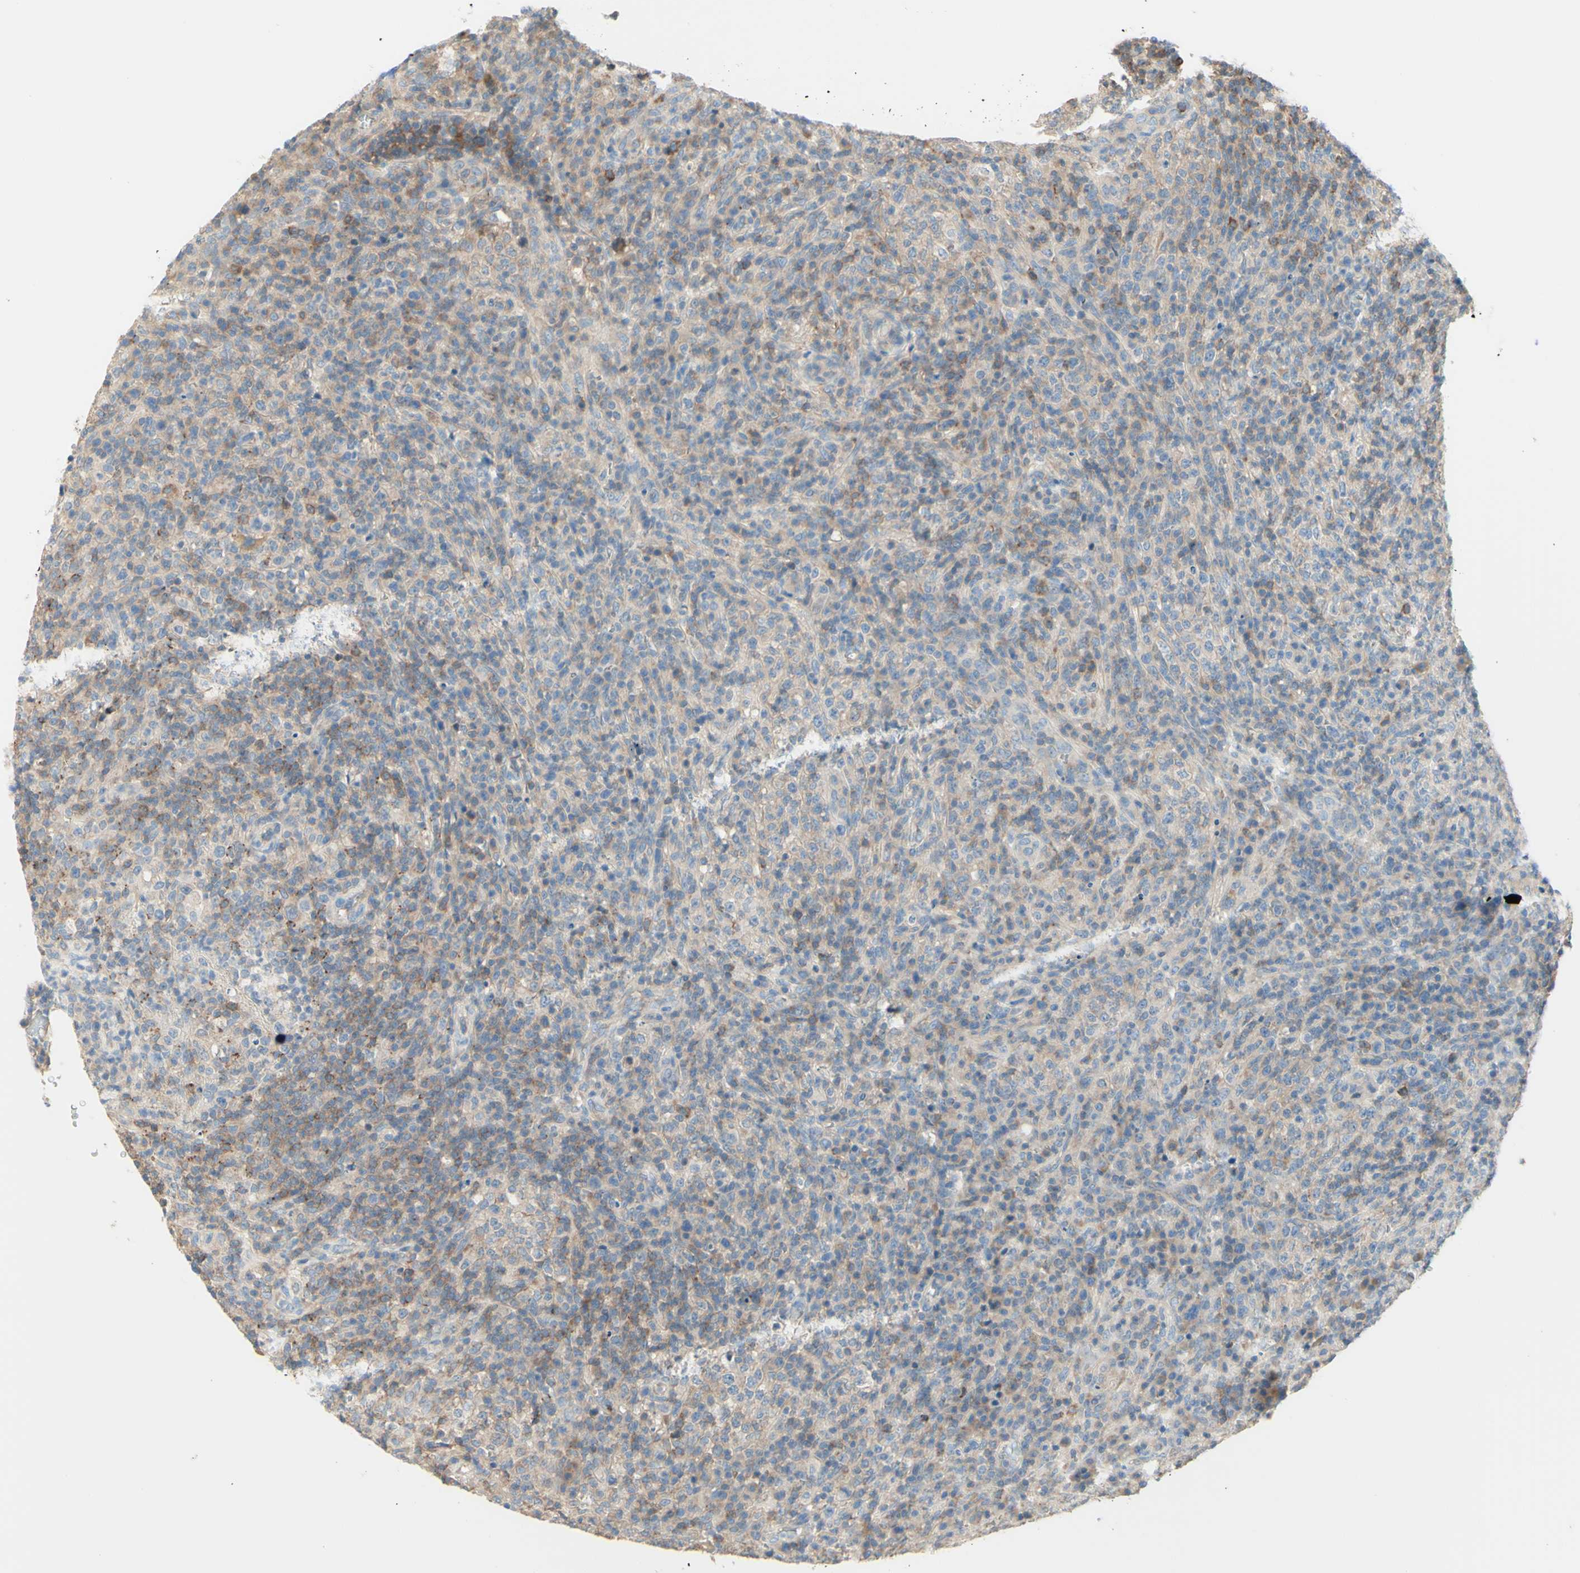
{"staining": {"intensity": "weak", "quantity": ">75%", "location": "cytoplasmic/membranous"}, "tissue": "lymphoma", "cell_type": "Tumor cells", "image_type": "cancer", "snomed": [{"axis": "morphology", "description": "Malignant lymphoma, non-Hodgkin's type, High grade"}, {"axis": "topography", "description": "Lymph node"}], "caption": "Lymphoma stained with a brown dye exhibits weak cytoplasmic/membranous positive staining in about >75% of tumor cells.", "gene": "MTM1", "patient": {"sex": "female", "age": 76}}